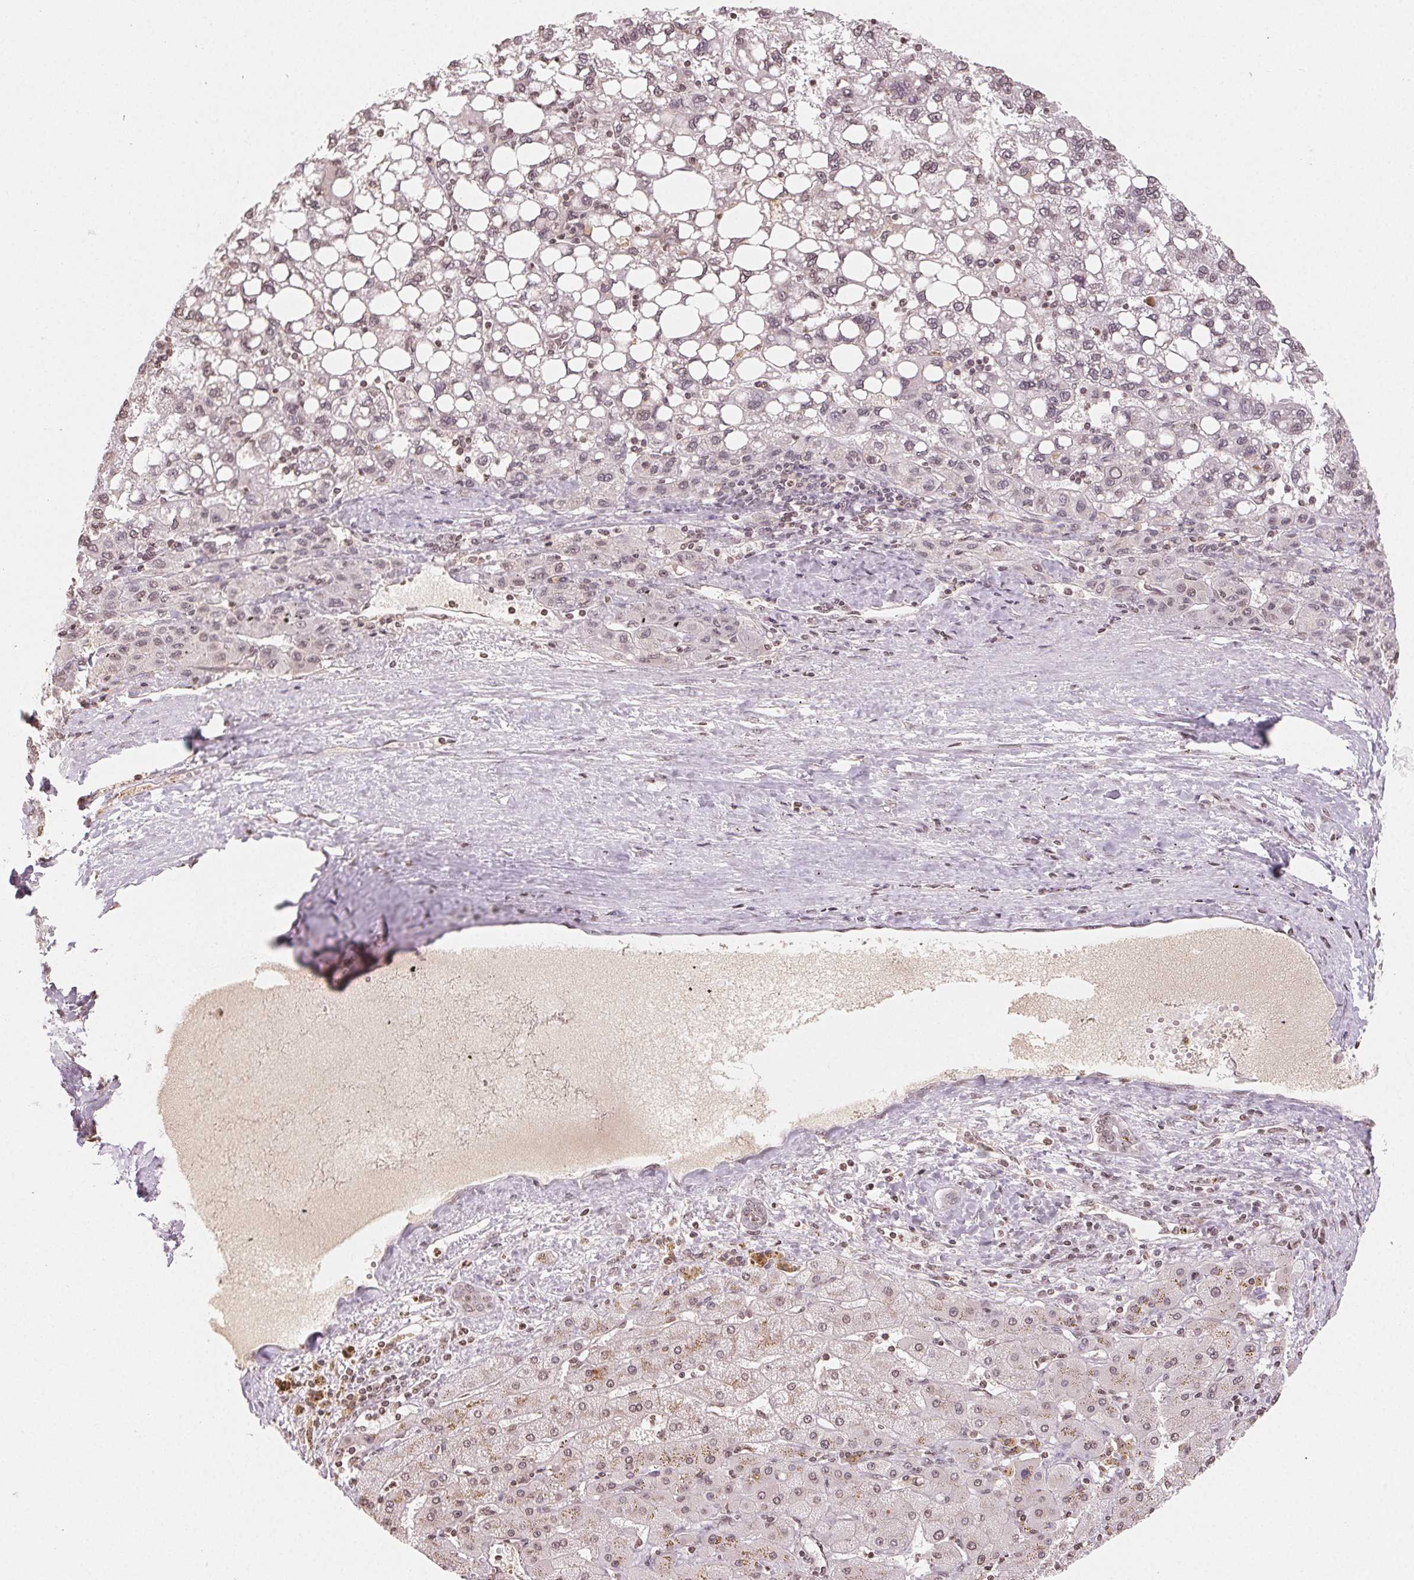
{"staining": {"intensity": "weak", "quantity": "25%-75%", "location": "nuclear"}, "tissue": "liver cancer", "cell_type": "Tumor cells", "image_type": "cancer", "snomed": [{"axis": "morphology", "description": "Carcinoma, Hepatocellular, NOS"}, {"axis": "topography", "description": "Liver"}], "caption": "The photomicrograph exhibits immunohistochemical staining of liver hepatocellular carcinoma. There is weak nuclear staining is identified in about 25%-75% of tumor cells.", "gene": "TBP", "patient": {"sex": "female", "age": 82}}